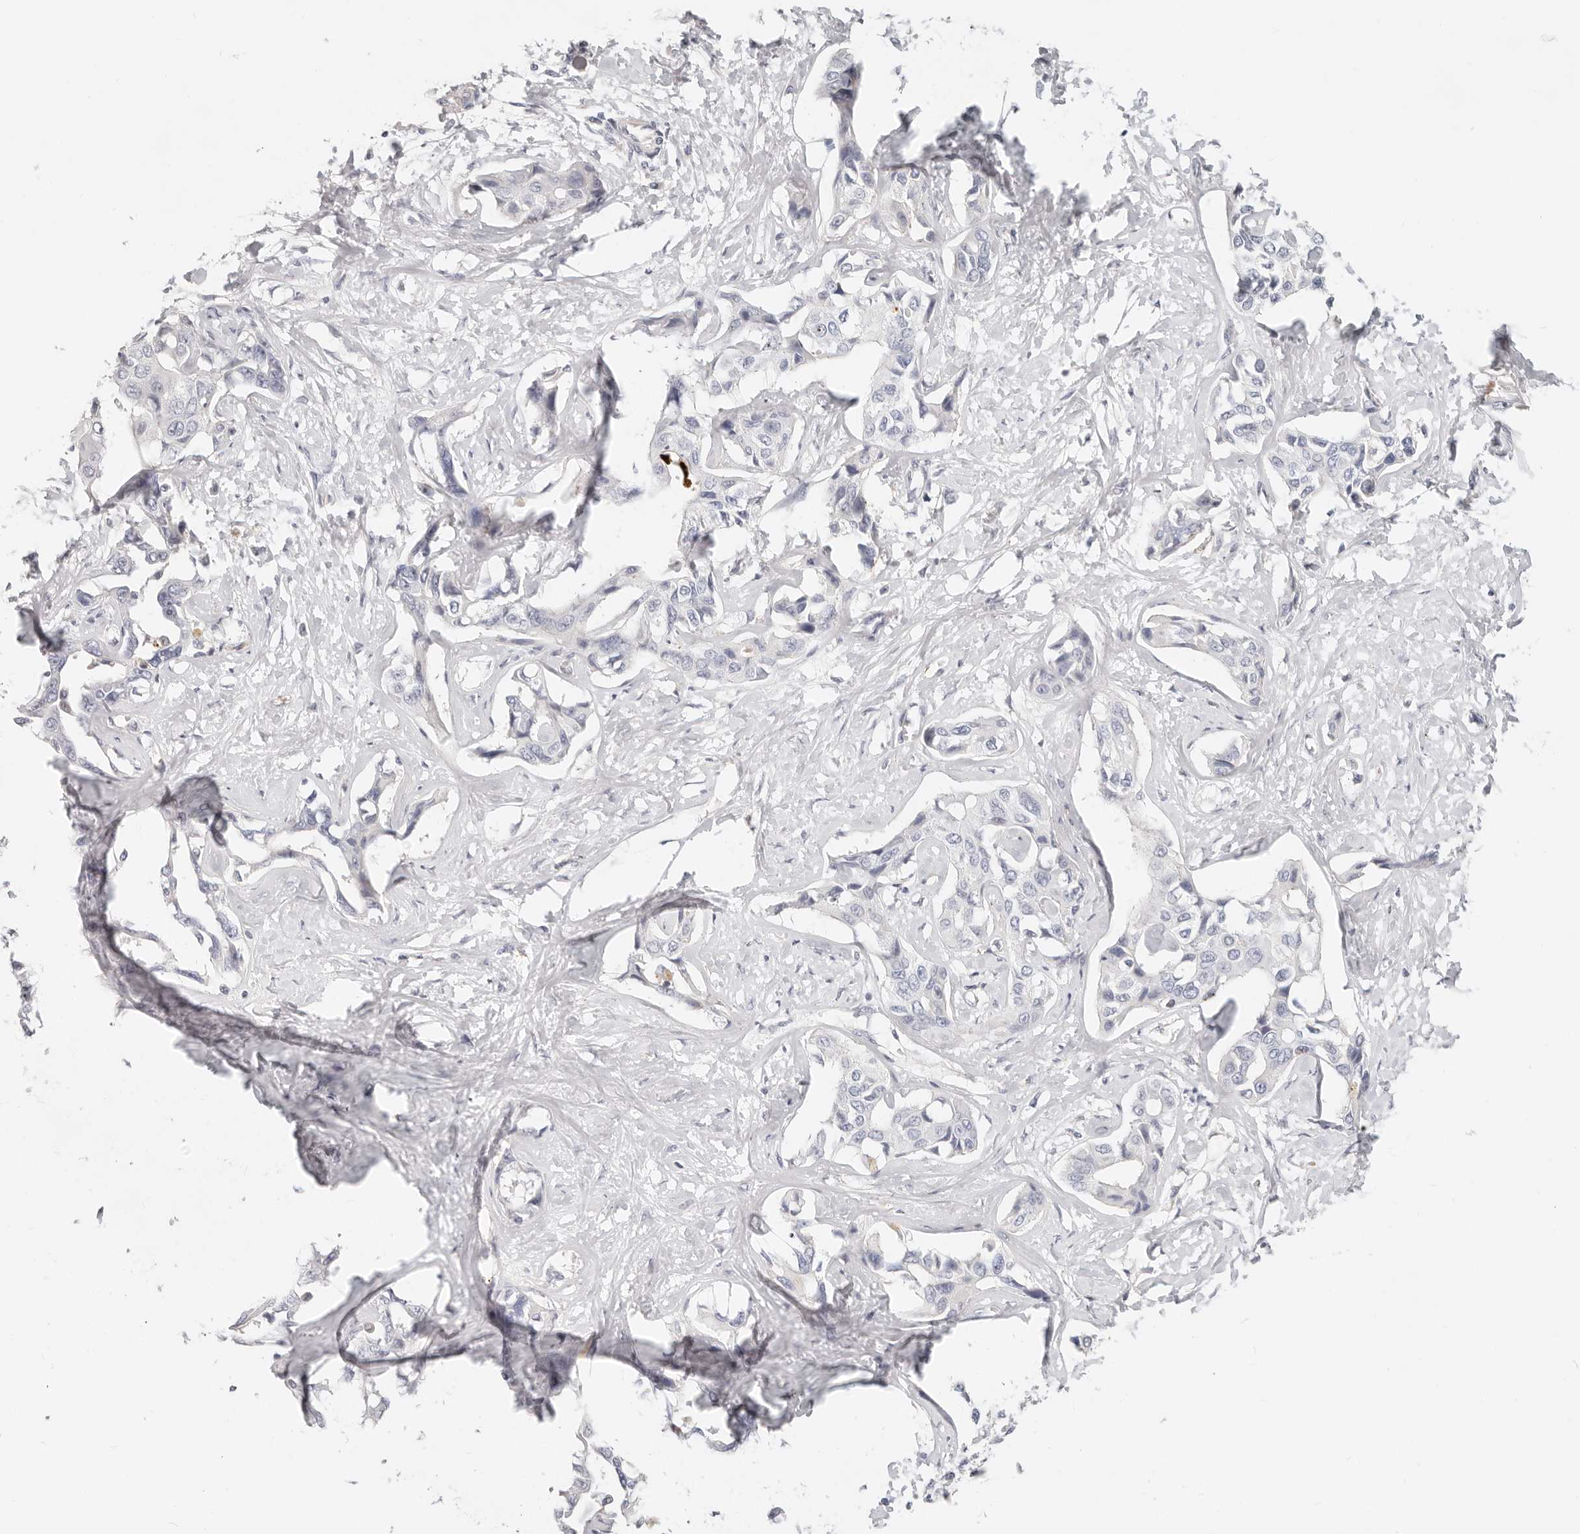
{"staining": {"intensity": "negative", "quantity": "none", "location": "none"}, "tissue": "liver cancer", "cell_type": "Tumor cells", "image_type": "cancer", "snomed": [{"axis": "morphology", "description": "Cholangiocarcinoma"}, {"axis": "topography", "description": "Liver"}], "caption": "This is an immunohistochemistry (IHC) micrograph of human liver cancer. There is no expression in tumor cells.", "gene": "ZRANB1", "patient": {"sex": "male", "age": 59}}